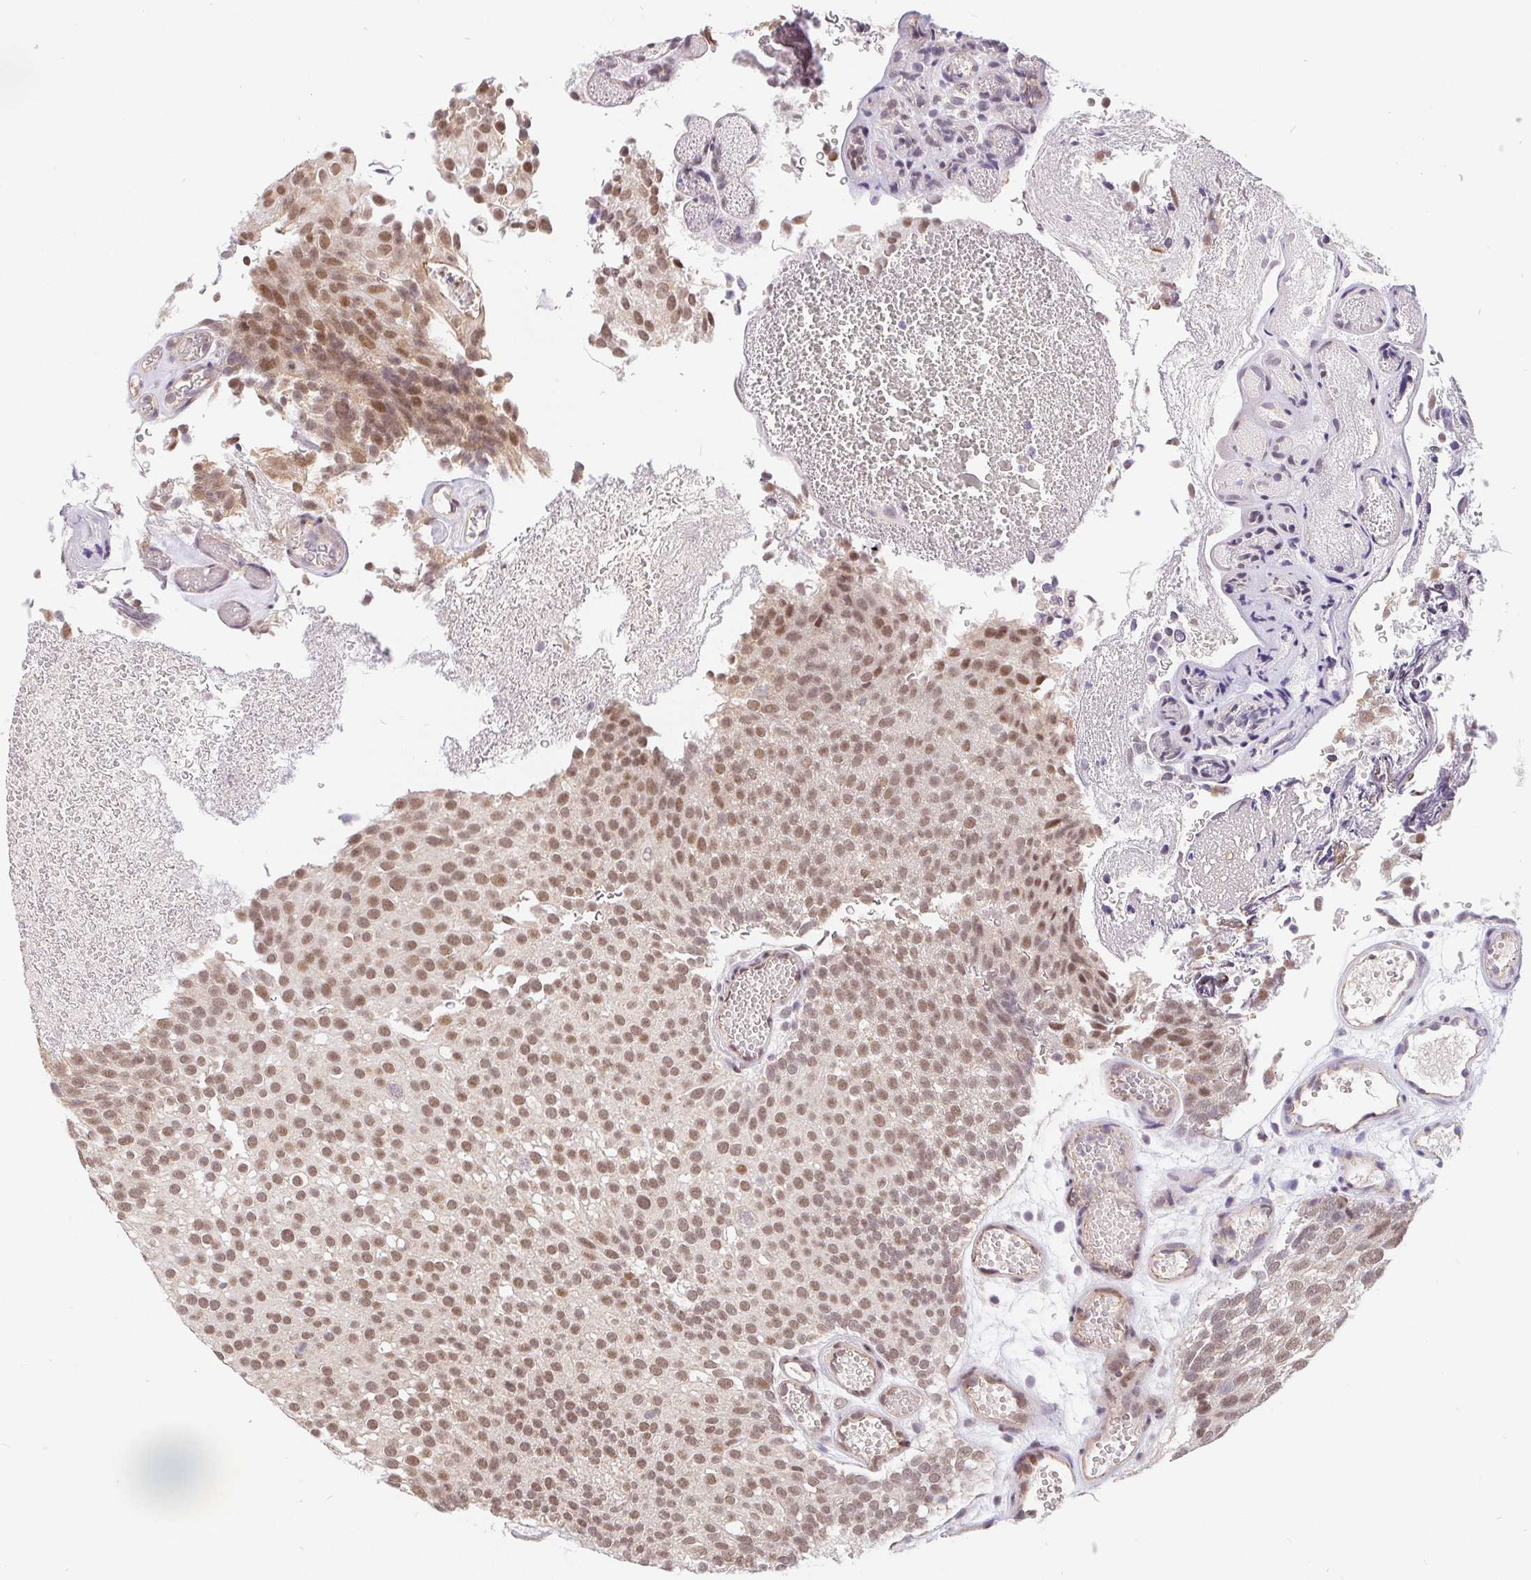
{"staining": {"intensity": "moderate", "quantity": ">75%", "location": "nuclear"}, "tissue": "urothelial cancer", "cell_type": "Tumor cells", "image_type": "cancer", "snomed": [{"axis": "morphology", "description": "Urothelial carcinoma, Low grade"}, {"axis": "topography", "description": "Urinary bladder"}], "caption": "Protein positivity by immunohistochemistry (IHC) shows moderate nuclear positivity in about >75% of tumor cells in urothelial carcinoma (low-grade).", "gene": "POU2F1", "patient": {"sex": "male", "age": 78}}